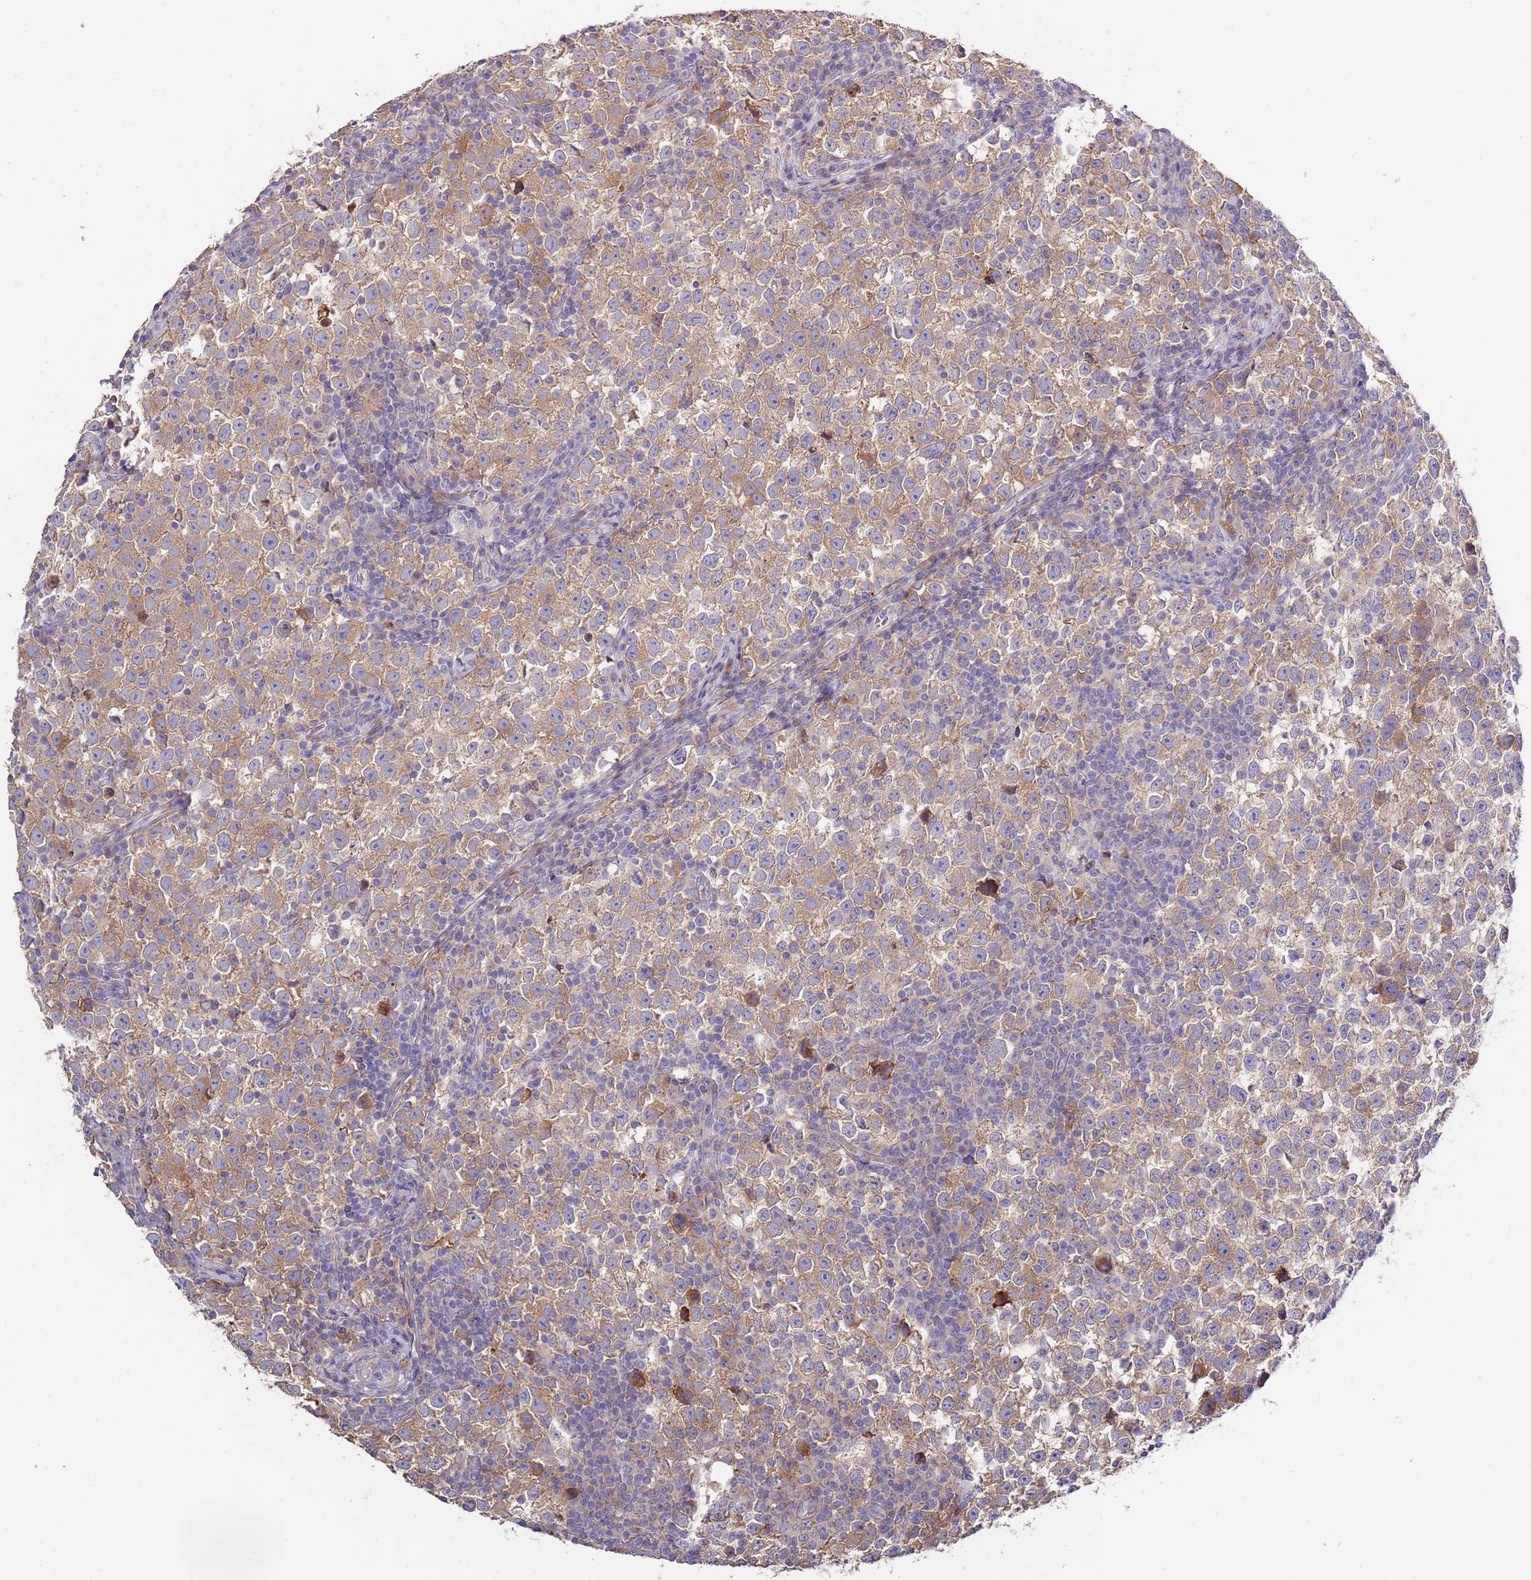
{"staining": {"intensity": "moderate", "quantity": ">75%", "location": "cytoplasmic/membranous"}, "tissue": "testis cancer", "cell_type": "Tumor cells", "image_type": "cancer", "snomed": [{"axis": "morphology", "description": "Normal tissue, NOS"}, {"axis": "morphology", "description": "Seminoma, NOS"}, {"axis": "topography", "description": "Testis"}], "caption": "Moderate cytoplasmic/membranous protein staining is appreciated in about >75% of tumor cells in testis seminoma.", "gene": "ABCC10", "patient": {"sex": "male", "age": 43}}